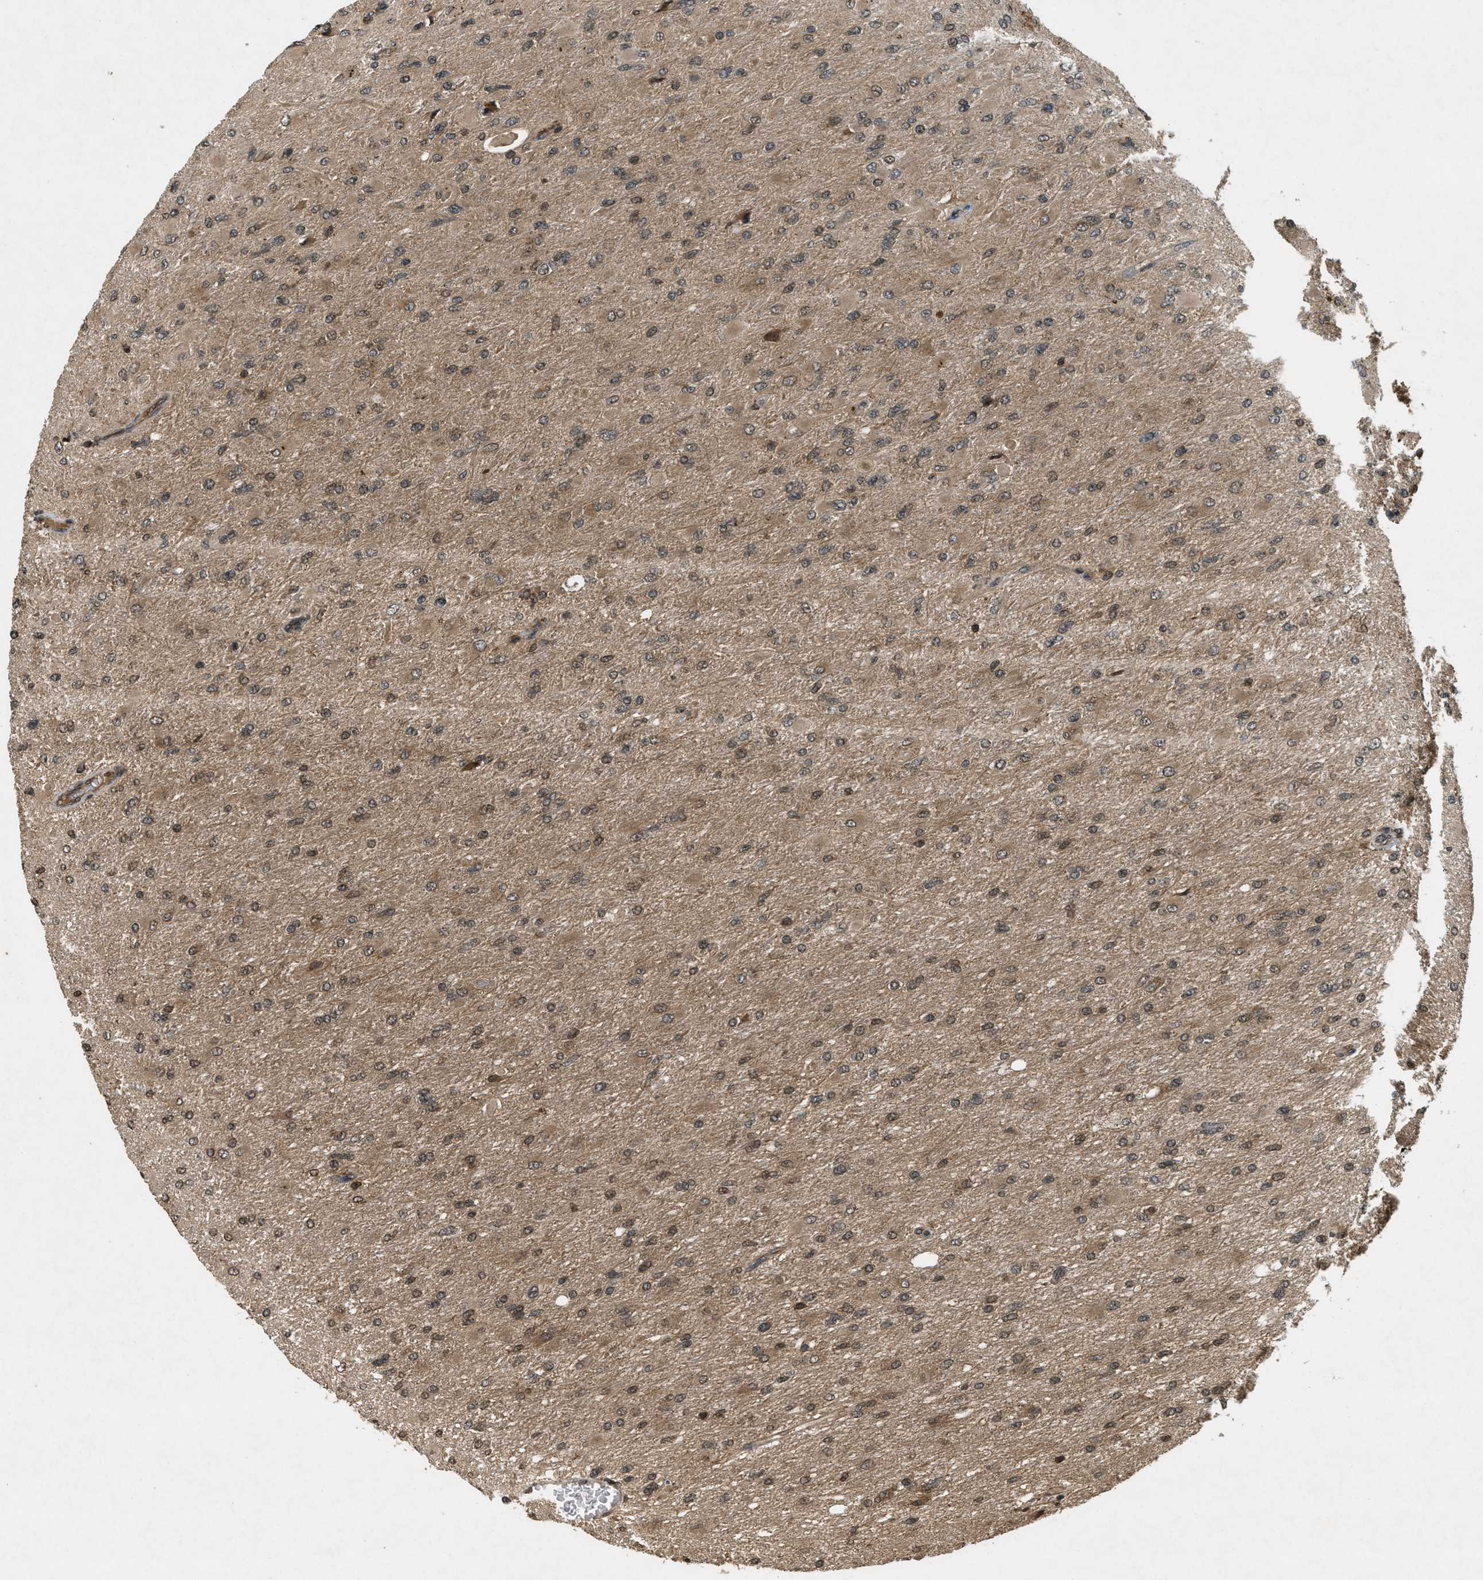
{"staining": {"intensity": "moderate", "quantity": ">75%", "location": "cytoplasmic/membranous,nuclear"}, "tissue": "glioma", "cell_type": "Tumor cells", "image_type": "cancer", "snomed": [{"axis": "morphology", "description": "Glioma, malignant, High grade"}, {"axis": "topography", "description": "Cerebral cortex"}], "caption": "A brown stain labels moderate cytoplasmic/membranous and nuclear staining of a protein in human glioma tumor cells.", "gene": "ATG7", "patient": {"sex": "female", "age": 36}}